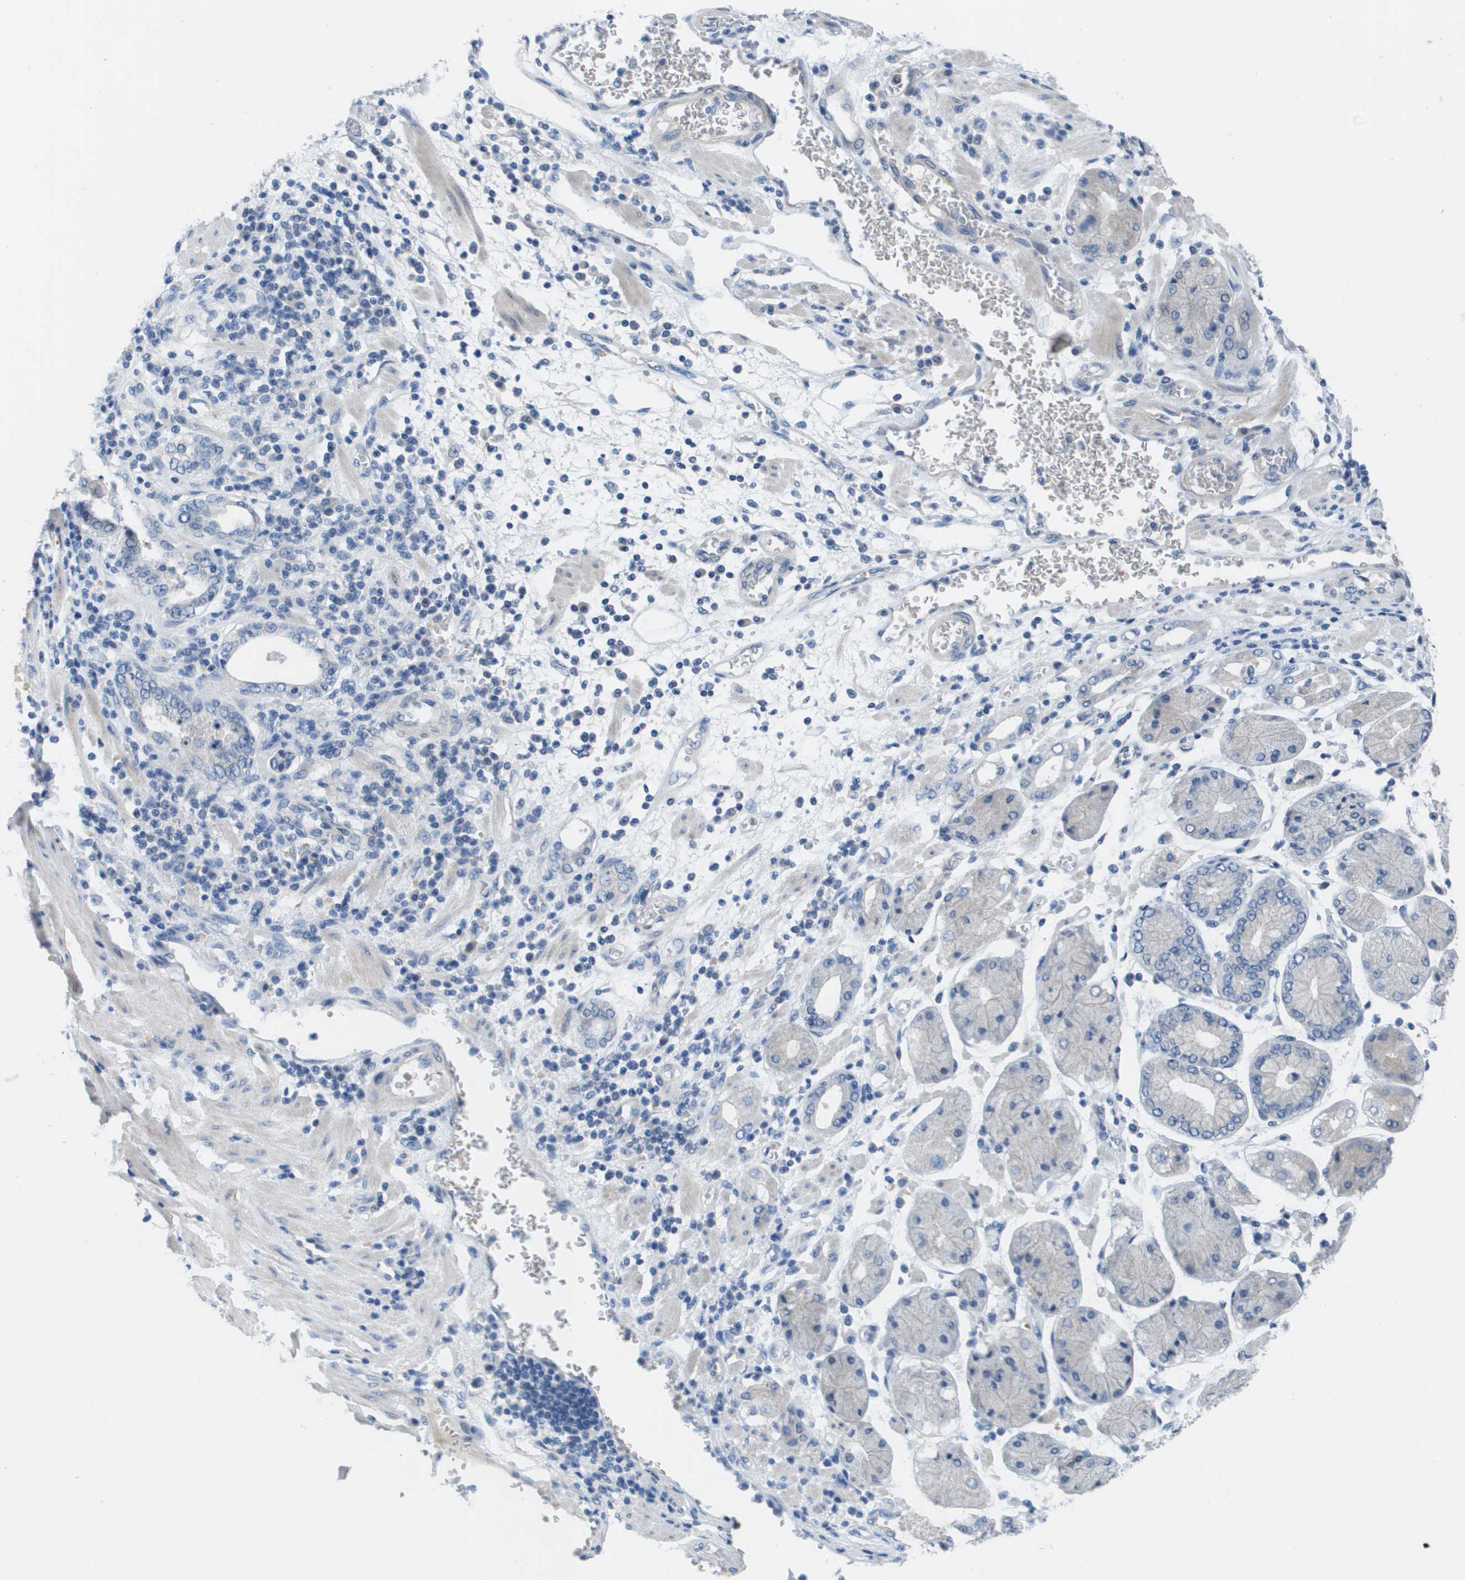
{"staining": {"intensity": "negative", "quantity": "none", "location": "none"}, "tissue": "stomach cancer", "cell_type": "Tumor cells", "image_type": "cancer", "snomed": [{"axis": "morphology", "description": "Normal tissue, NOS"}, {"axis": "morphology", "description": "Adenocarcinoma, NOS"}, {"axis": "topography", "description": "Stomach, upper"}, {"axis": "topography", "description": "Stomach"}], "caption": "The image reveals no staining of tumor cells in stomach adenocarcinoma.", "gene": "NCS1", "patient": {"sex": "male", "age": 59}}